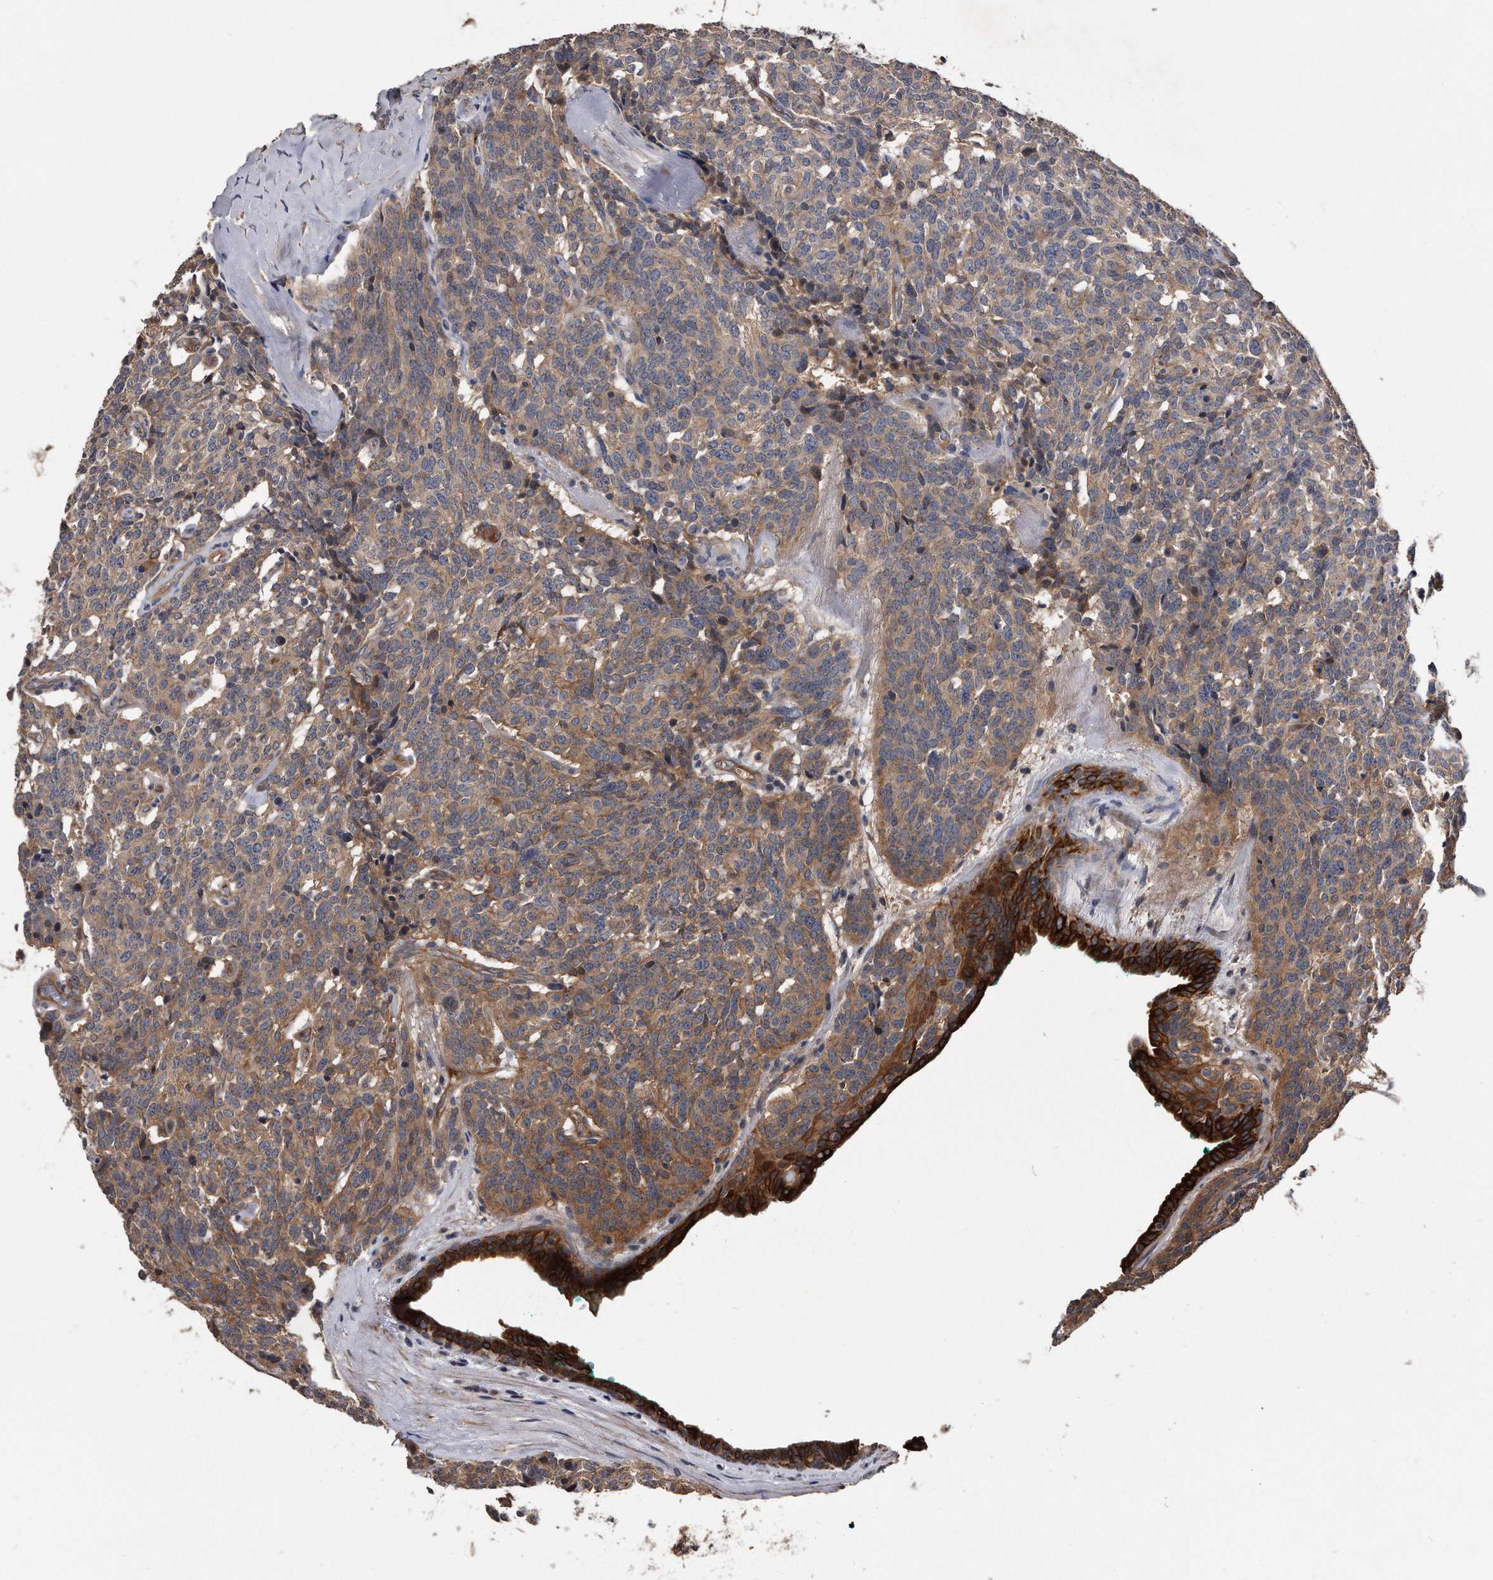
{"staining": {"intensity": "moderate", "quantity": ">75%", "location": "cytoplasmic/membranous"}, "tissue": "carcinoid", "cell_type": "Tumor cells", "image_type": "cancer", "snomed": [{"axis": "morphology", "description": "Carcinoid, malignant, NOS"}, {"axis": "topography", "description": "Lung"}], "caption": "Immunohistochemistry (IHC) photomicrograph of malignant carcinoid stained for a protein (brown), which demonstrates medium levels of moderate cytoplasmic/membranous expression in about >75% of tumor cells.", "gene": "KCND3", "patient": {"sex": "female", "age": 46}}